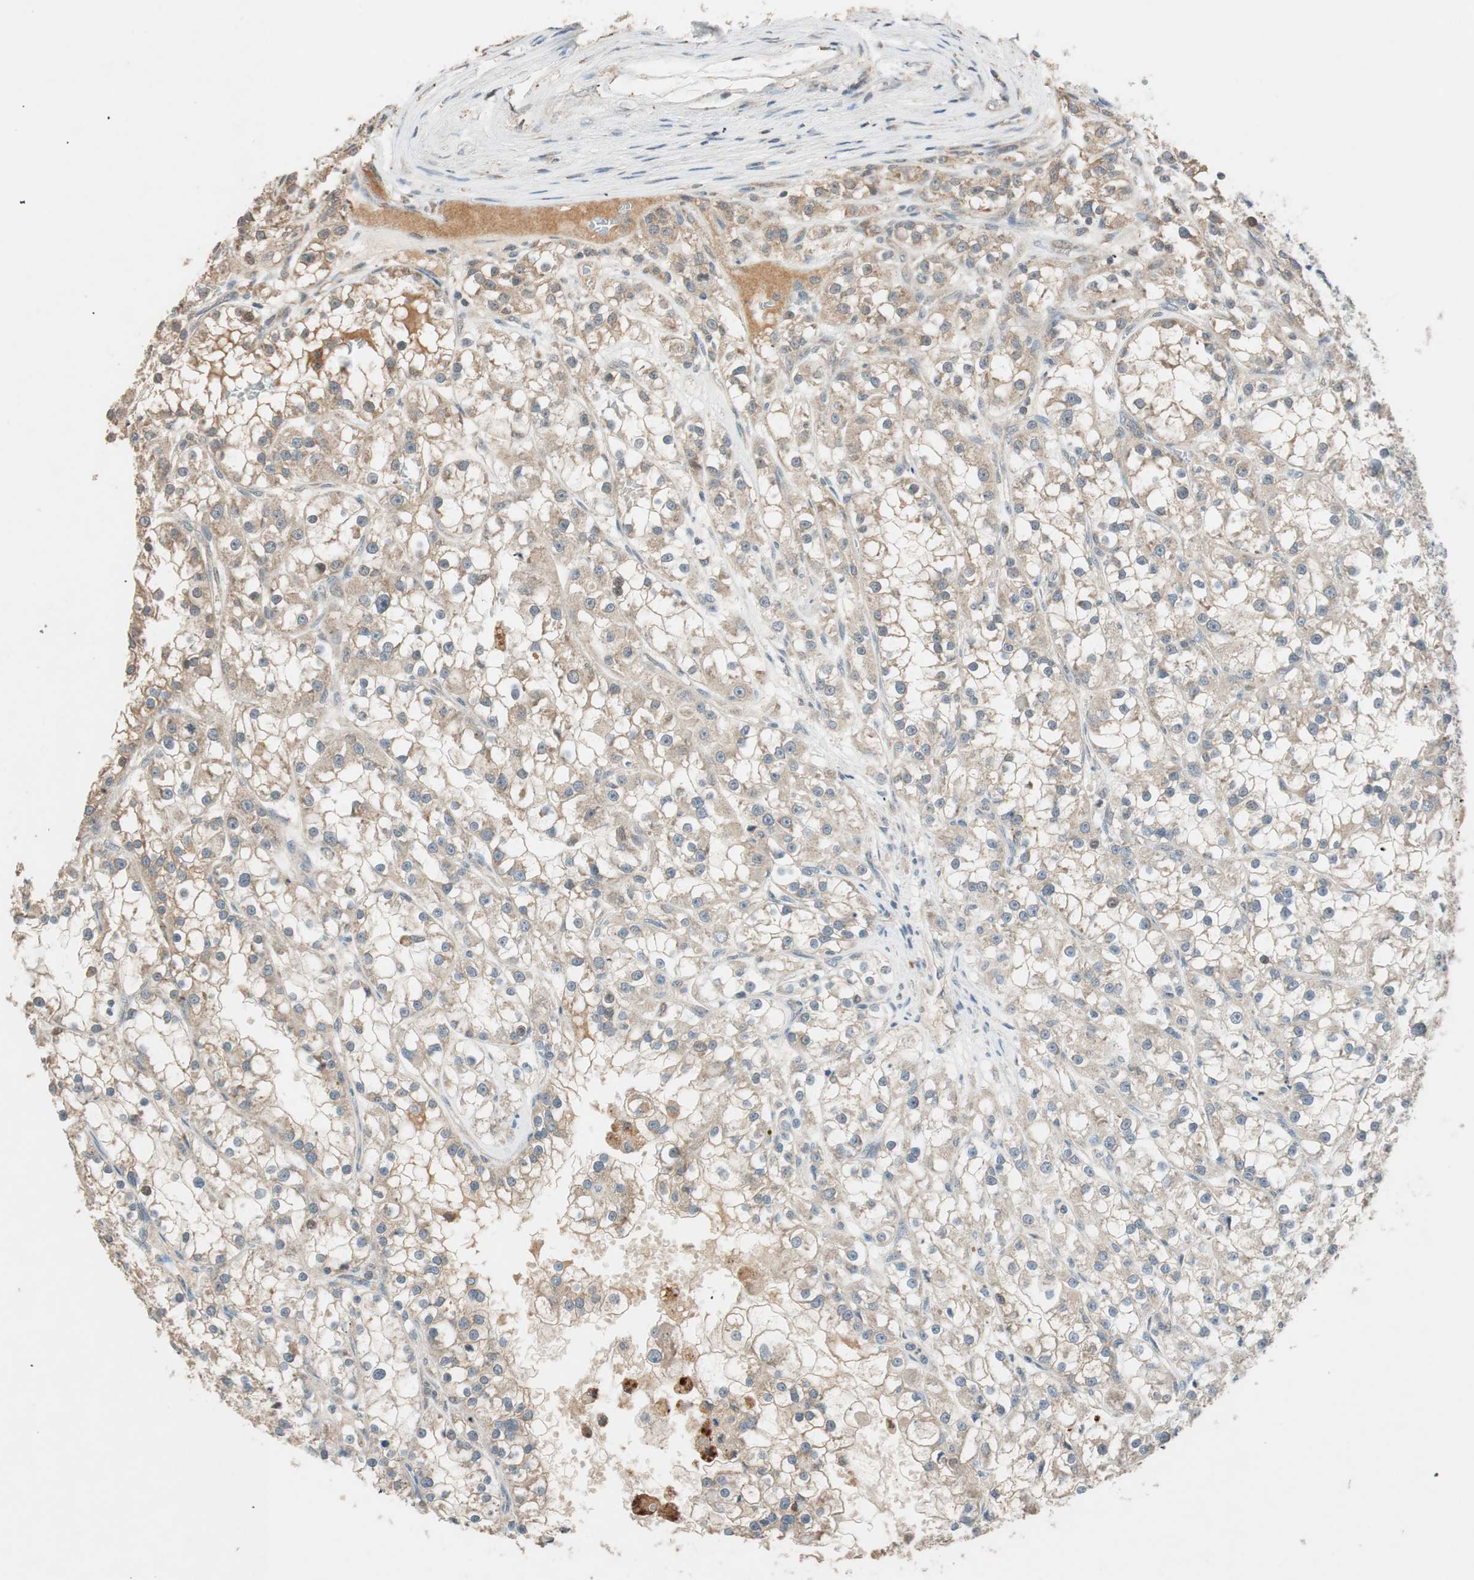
{"staining": {"intensity": "weak", "quantity": ">75%", "location": "cytoplasmic/membranous"}, "tissue": "renal cancer", "cell_type": "Tumor cells", "image_type": "cancer", "snomed": [{"axis": "morphology", "description": "Adenocarcinoma, NOS"}, {"axis": "topography", "description": "Kidney"}], "caption": "A brown stain labels weak cytoplasmic/membranous positivity of a protein in human renal cancer tumor cells.", "gene": "GLB1", "patient": {"sex": "female", "age": 52}}